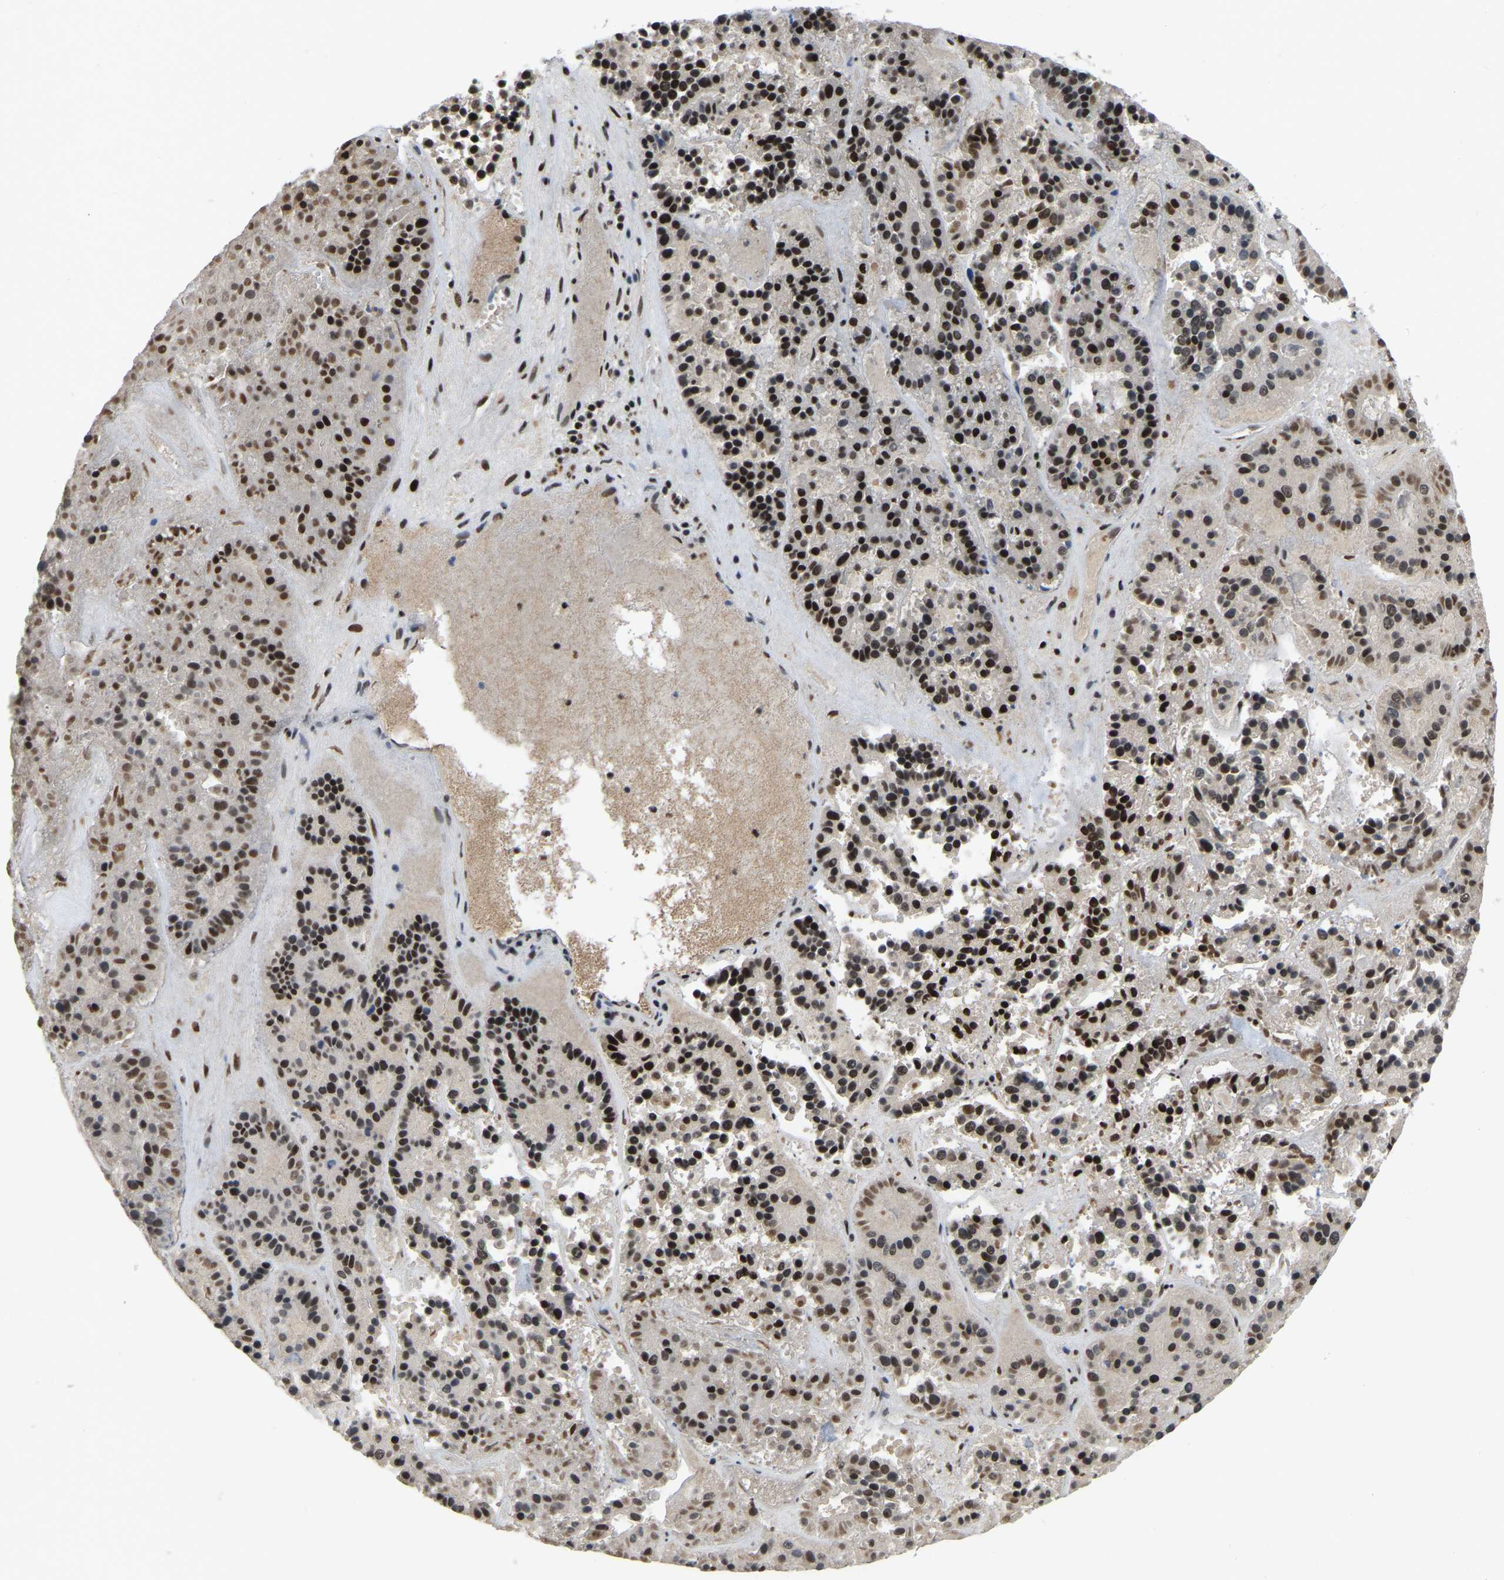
{"staining": {"intensity": "strong", "quantity": "25%-75%", "location": "nuclear"}, "tissue": "pancreatic cancer", "cell_type": "Tumor cells", "image_type": "cancer", "snomed": [{"axis": "morphology", "description": "Adenocarcinoma, NOS"}, {"axis": "topography", "description": "Pancreas"}], "caption": "This histopathology image displays IHC staining of human pancreatic adenocarcinoma, with high strong nuclear expression in about 25%-75% of tumor cells.", "gene": "TBL1XR1", "patient": {"sex": "male", "age": 50}}